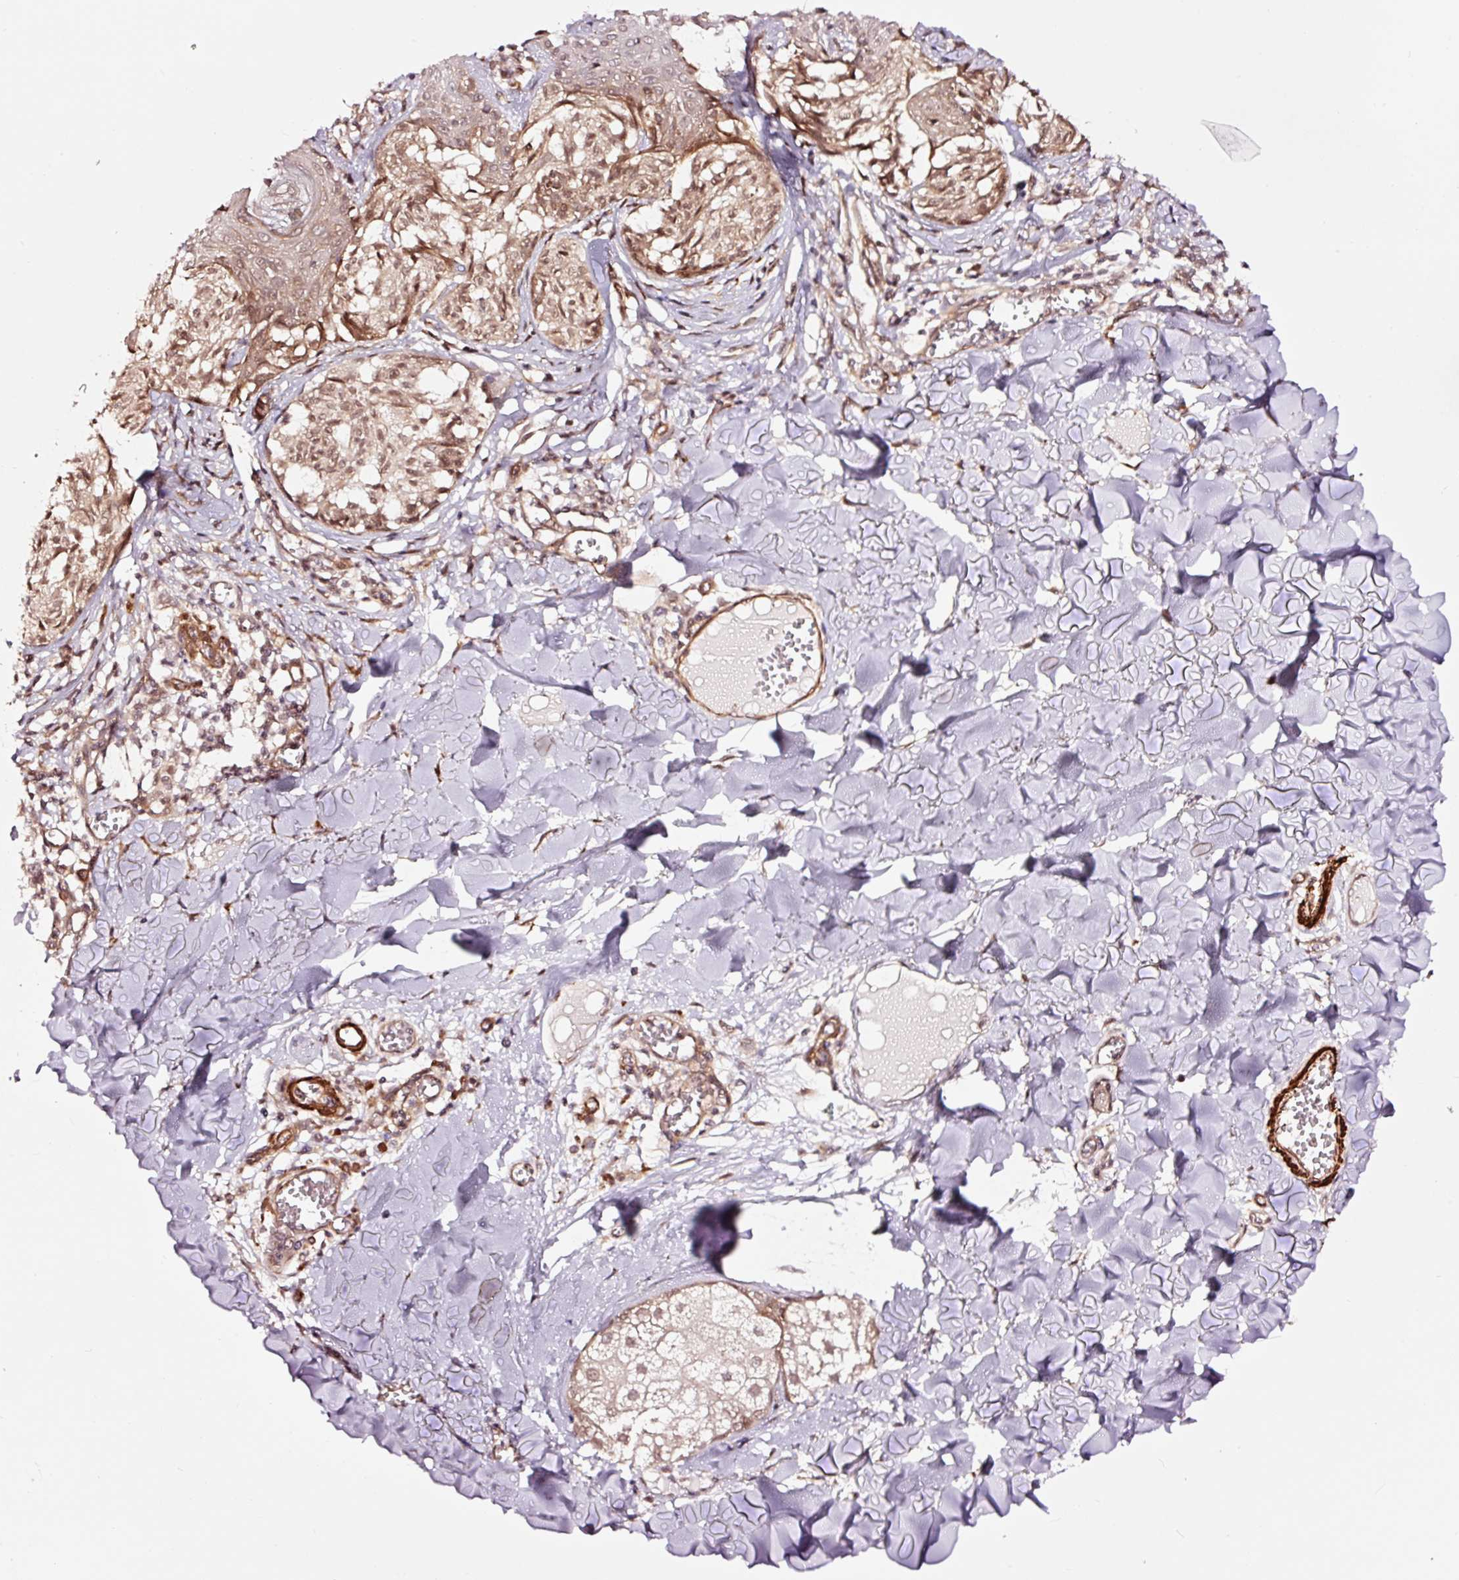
{"staining": {"intensity": "moderate", "quantity": ">75%", "location": "nuclear"}, "tissue": "melanoma", "cell_type": "Tumor cells", "image_type": "cancer", "snomed": [{"axis": "morphology", "description": "Malignant melanoma, NOS"}, {"axis": "topography", "description": "Skin"}], "caption": "Melanoma tissue exhibits moderate nuclear positivity in approximately >75% of tumor cells, visualized by immunohistochemistry.", "gene": "TPM1", "patient": {"sex": "female", "age": 43}}